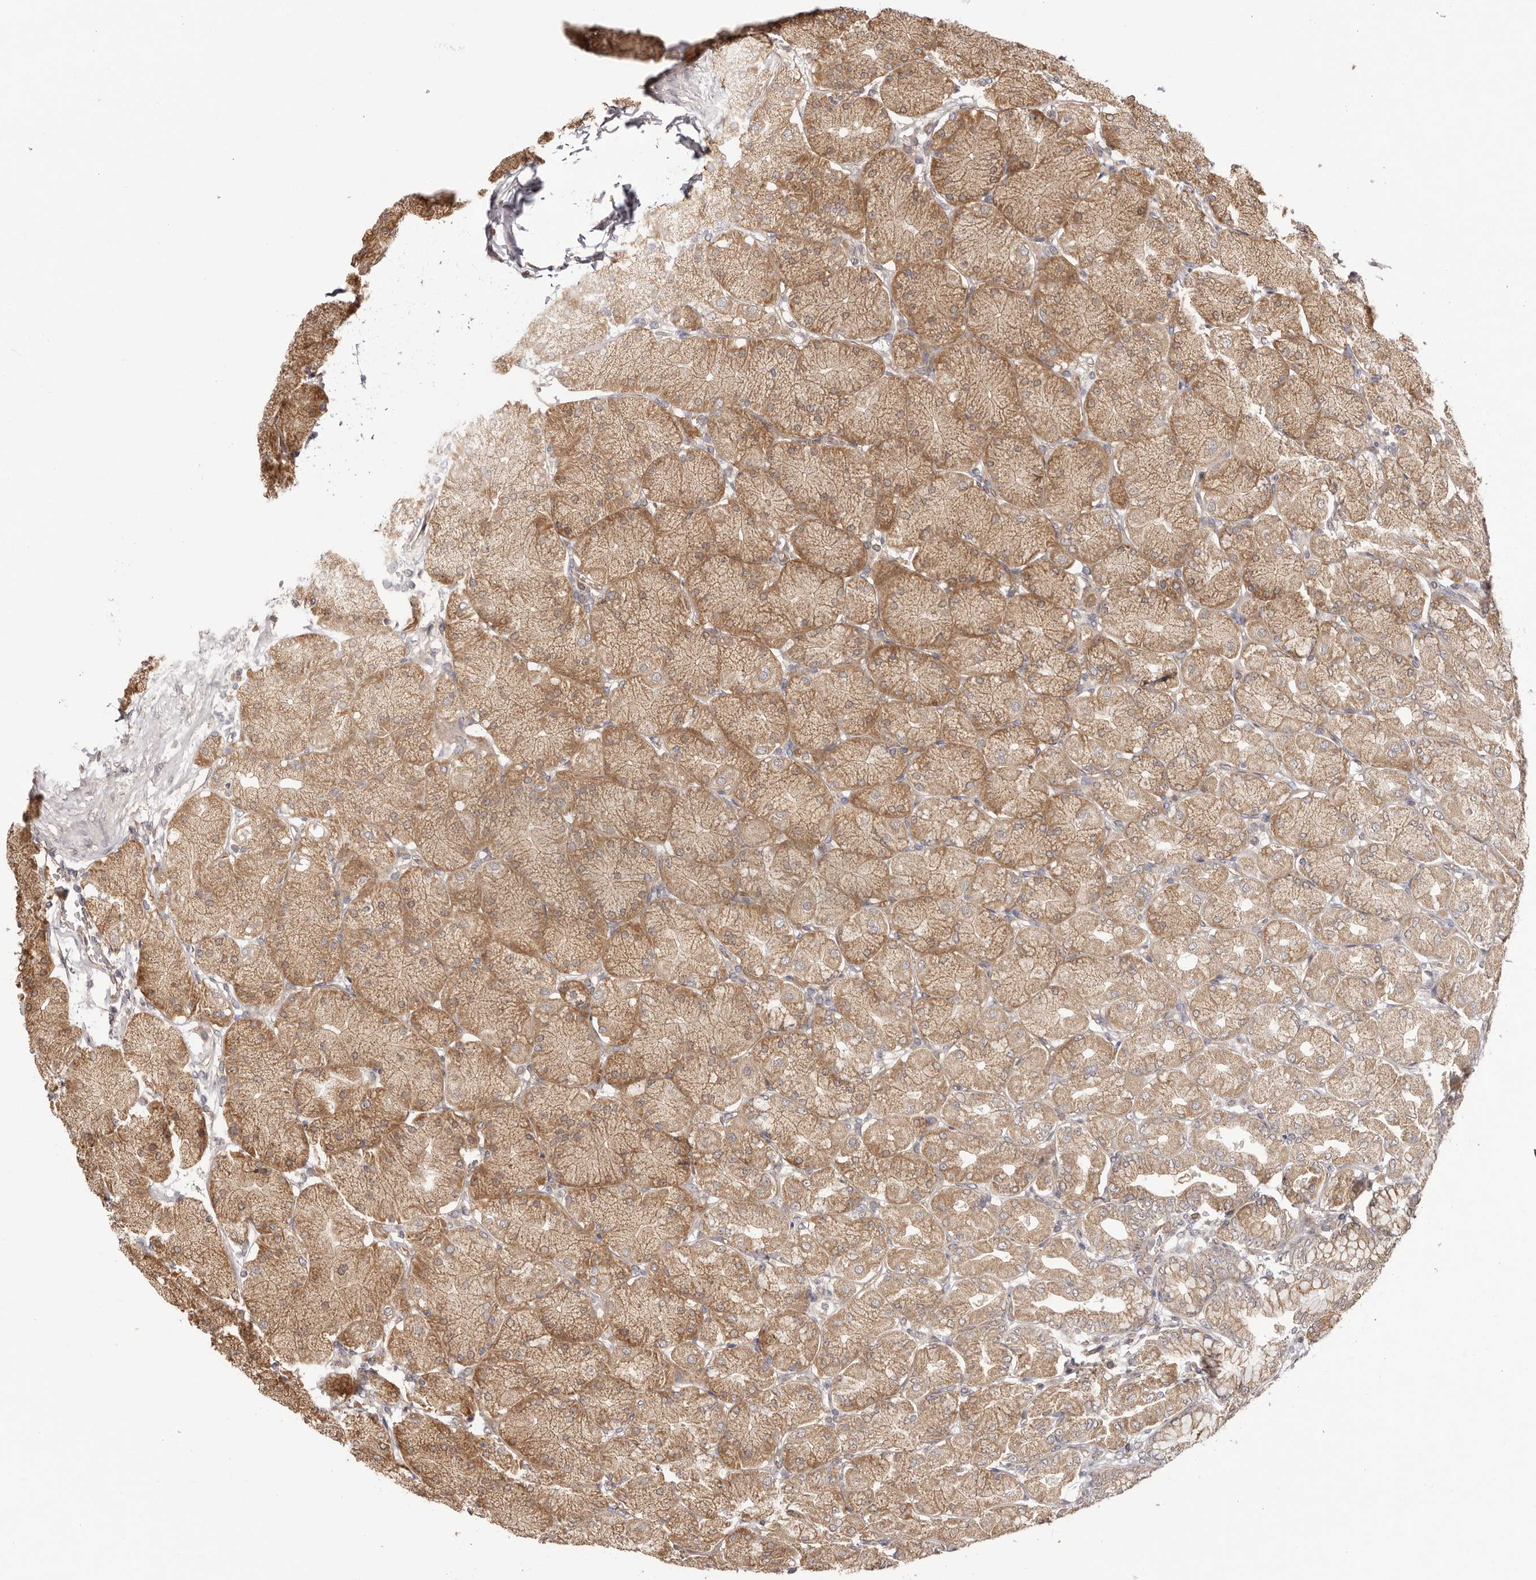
{"staining": {"intensity": "moderate", "quantity": ">75%", "location": "cytoplasmic/membranous"}, "tissue": "stomach", "cell_type": "Glandular cells", "image_type": "normal", "snomed": [{"axis": "morphology", "description": "Normal tissue, NOS"}, {"axis": "topography", "description": "Stomach, upper"}], "caption": "Immunohistochemistry histopathology image of normal stomach: human stomach stained using immunohistochemistry (IHC) shows medium levels of moderate protein expression localized specifically in the cytoplasmic/membranous of glandular cells, appearing as a cytoplasmic/membranous brown color.", "gene": "UBR2", "patient": {"sex": "female", "age": 56}}